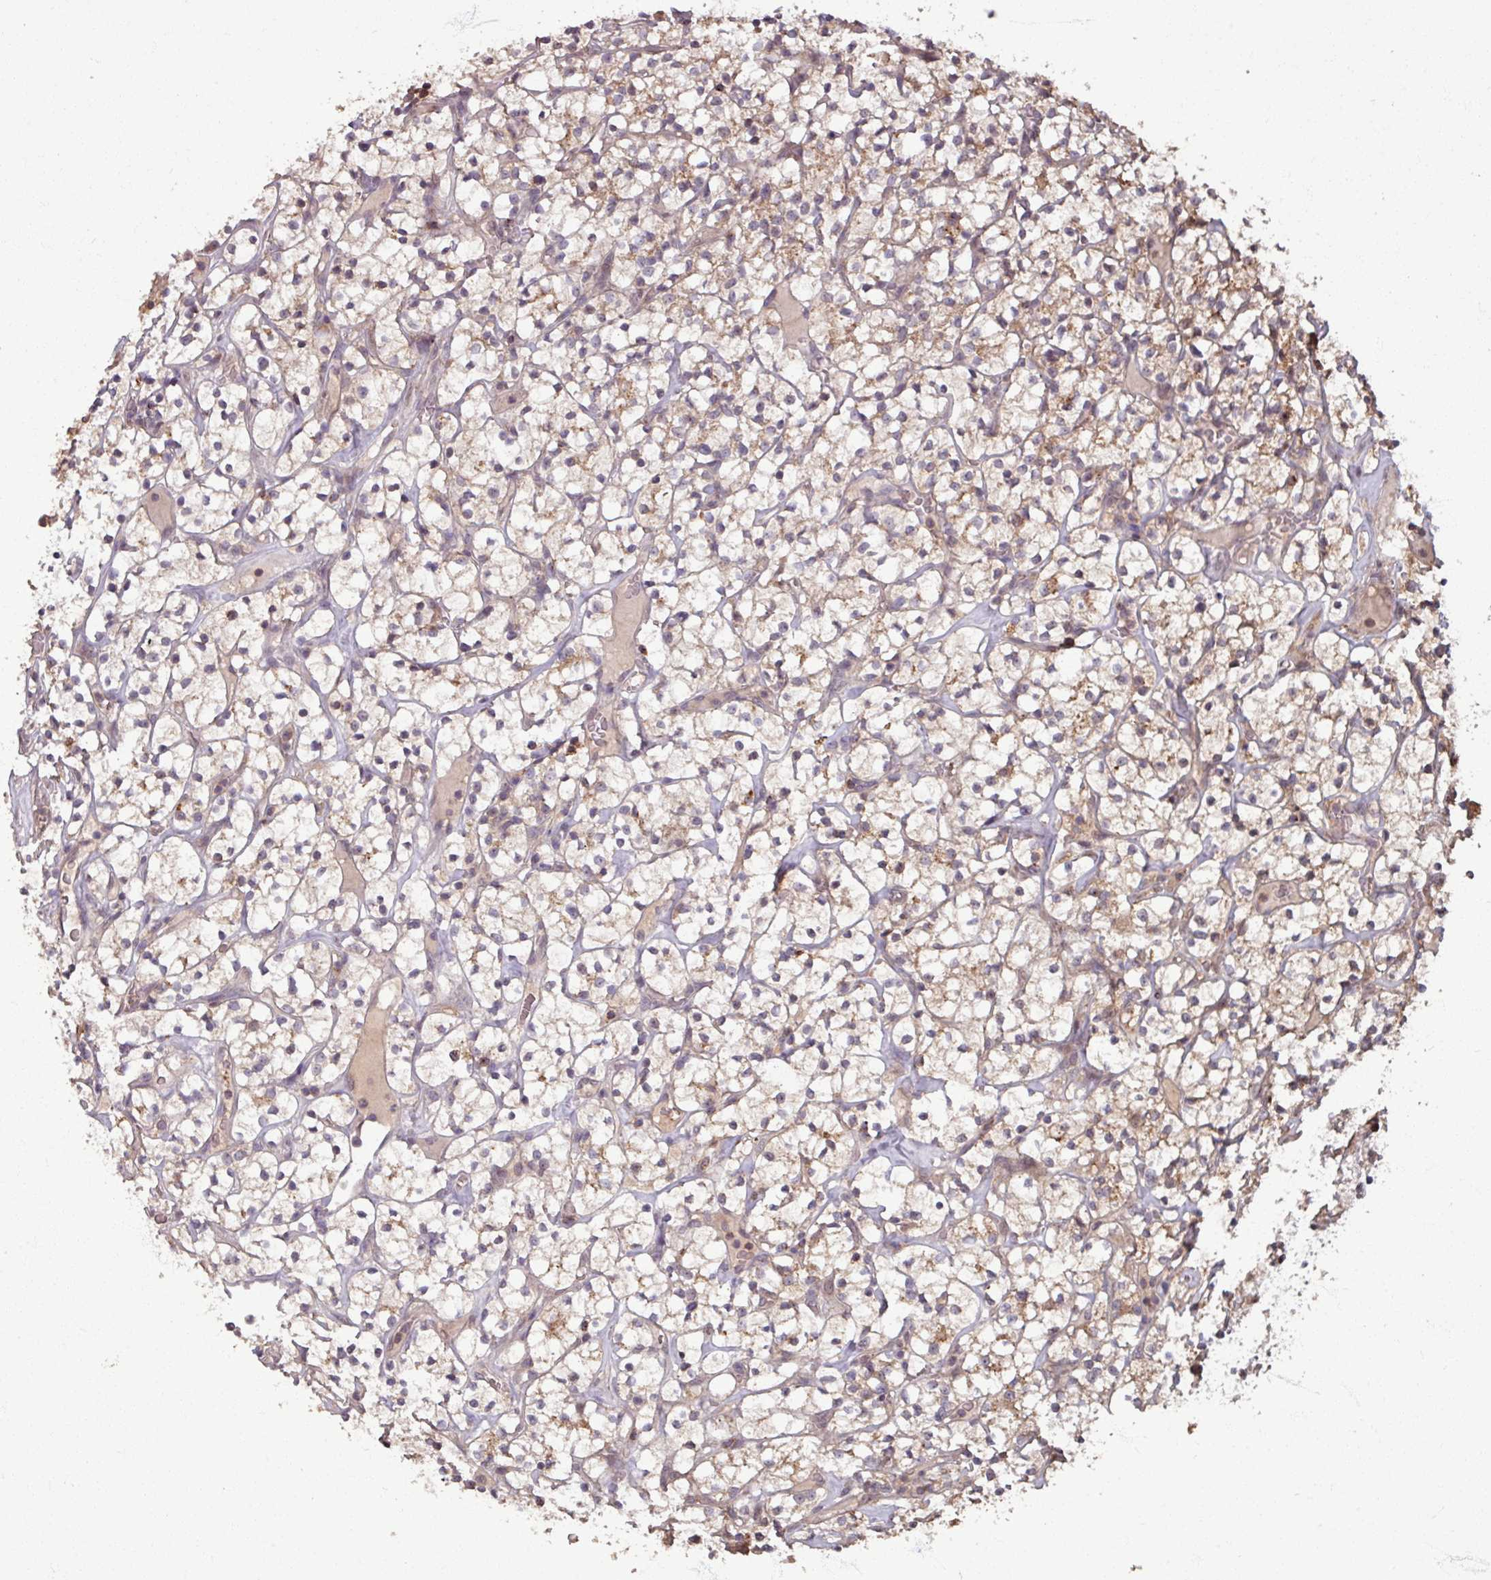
{"staining": {"intensity": "moderate", "quantity": "<25%", "location": "cytoplasmic/membranous"}, "tissue": "renal cancer", "cell_type": "Tumor cells", "image_type": "cancer", "snomed": [{"axis": "morphology", "description": "Adenocarcinoma, NOS"}, {"axis": "topography", "description": "Kidney"}], "caption": "Immunohistochemistry of renal cancer displays low levels of moderate cytoplasmic/membranous expression in approximately <25% of tumor cells.", "gene": "OR6B1", "patient": {"sex": "female", "age": 64}}